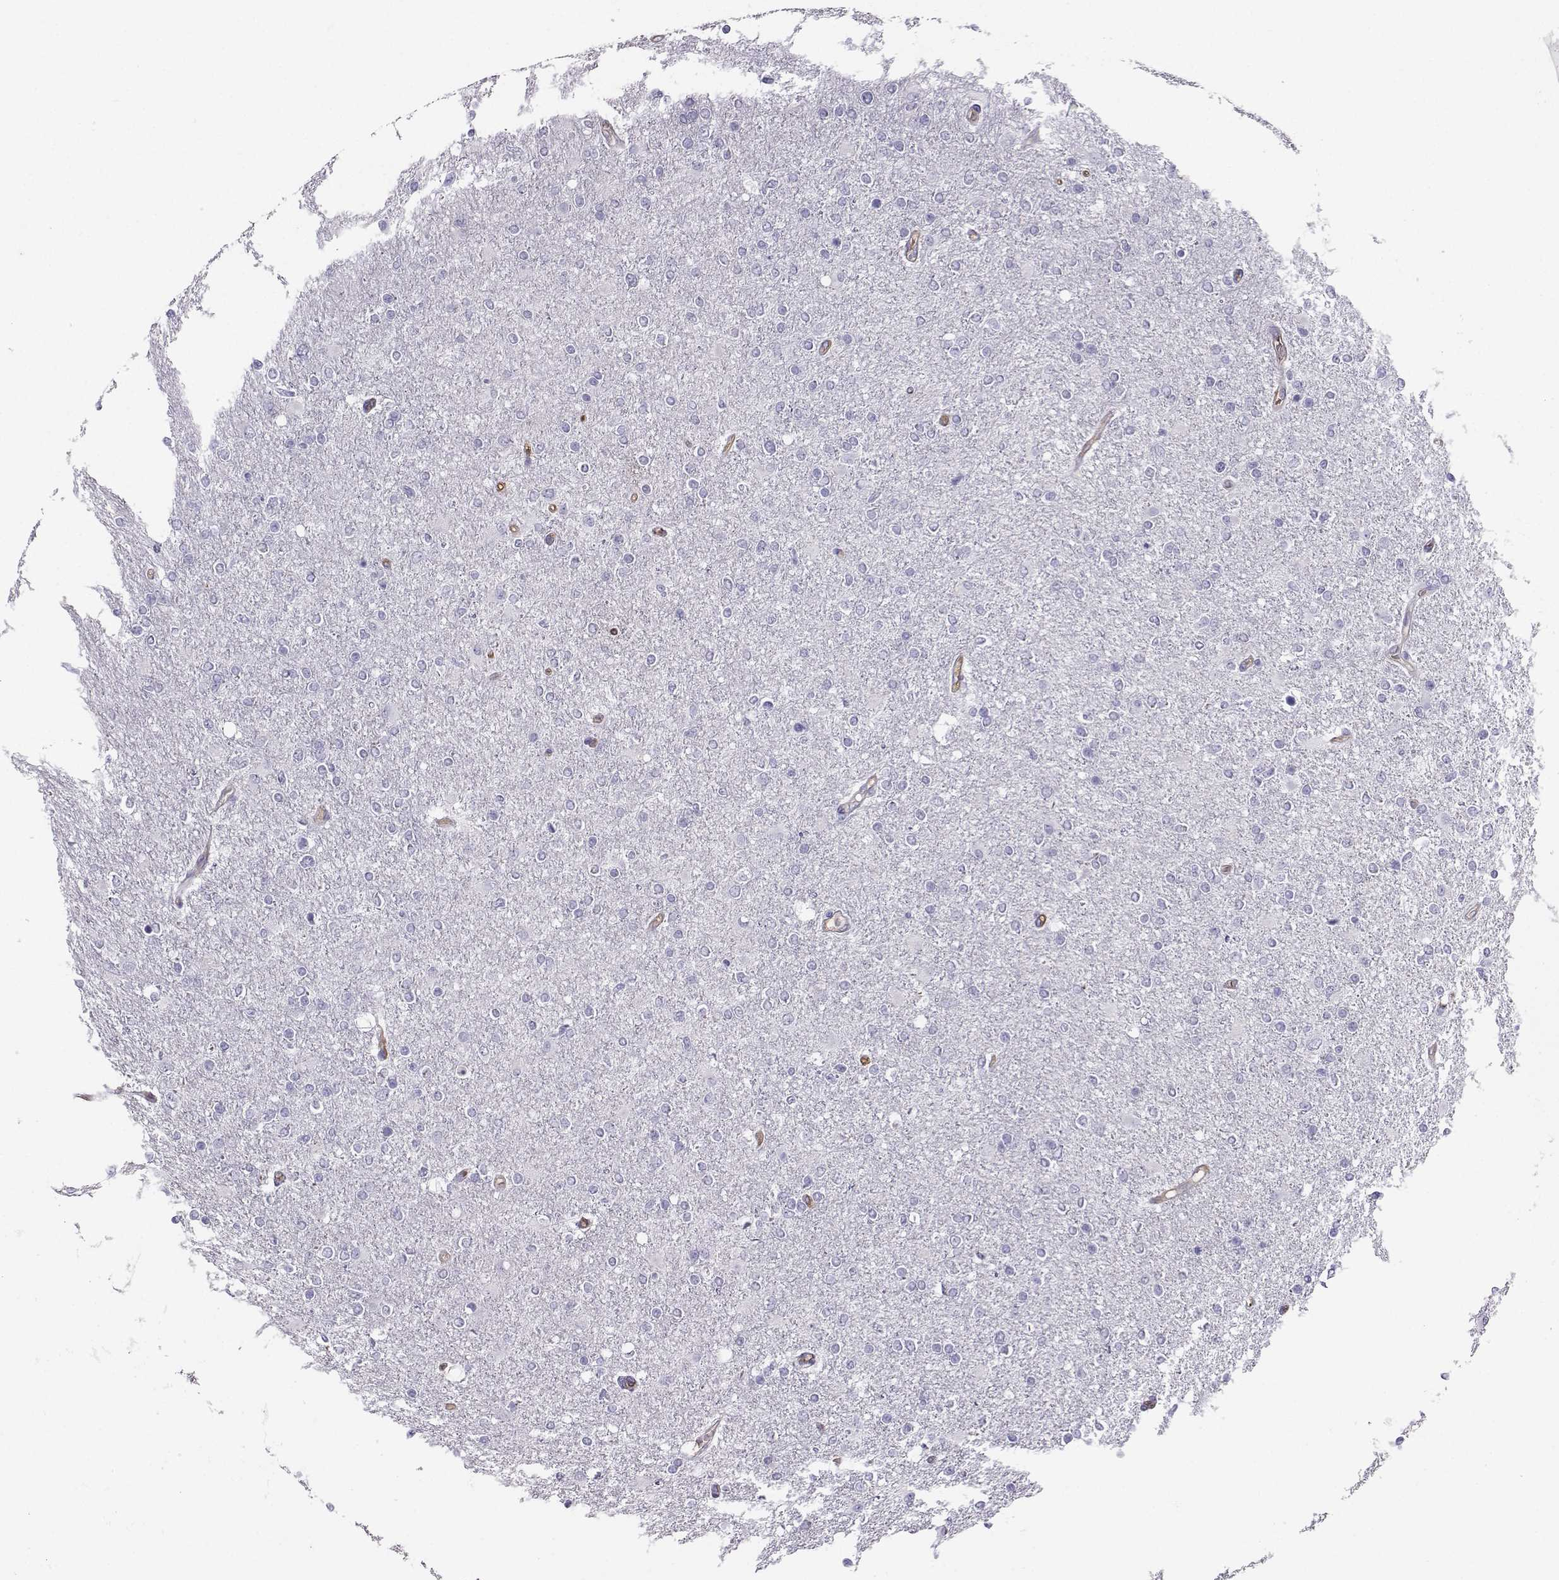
{"staining": {"intensity": "negative", "quantity": "none", "location": "none"}, "tissue": "glioma", "cell_type": "Tumor cells", "image_type": "cancer", "snomed": [{"axis": "morphology", "description": "Glioma, malignant, High grade"}, {"axis": "topography", "description": "Cerebral cortex"}], "caption": "A photomicrograph of human malignant glioma (high-grade) is negative for staining in tumor cells.", "gene": "CLUL1", "patient": {"sex": "male", "age": 70}}